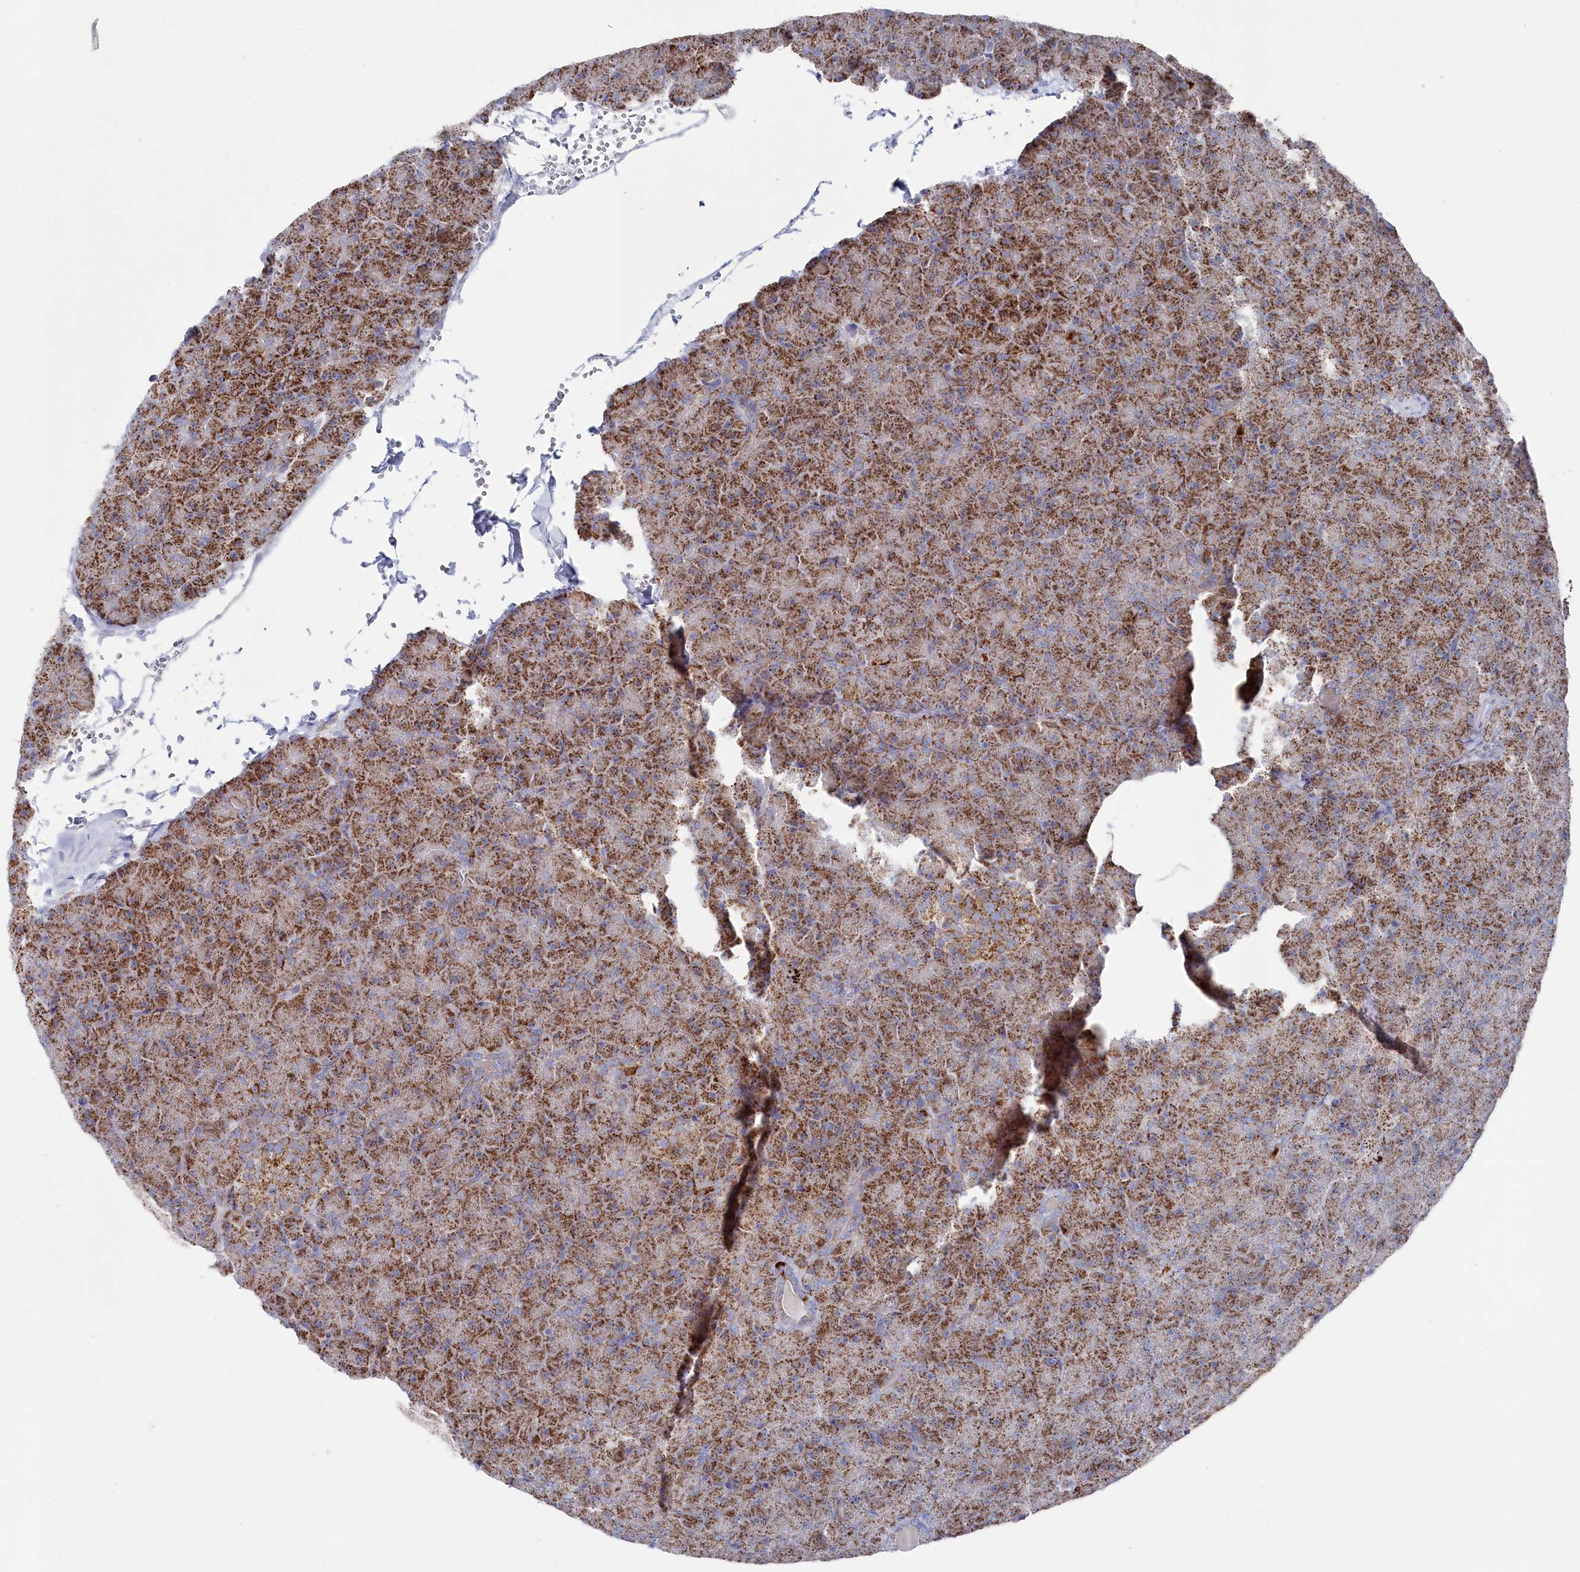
{"staining": {"intensity": "strong", "quantity": ">75%", "location": "cytoplasmic/membranous"}, "tissue": "pancreas", "cell_type": "Exocrine glandular cells", "image_type": "normal", "snomed": [{"axis": "morphology", "description": "Normal tissue, NOS"}, {"axis": "topography", "description": "Pancreas"}], "caption": "IHC of normal human pancreas demonstrates high levels of strong cytoplasmic/membranous staining in about >75% of exocrine glandular cells.", "gene": "GLS2", "patient": {"sex": "male", "age": 36}}